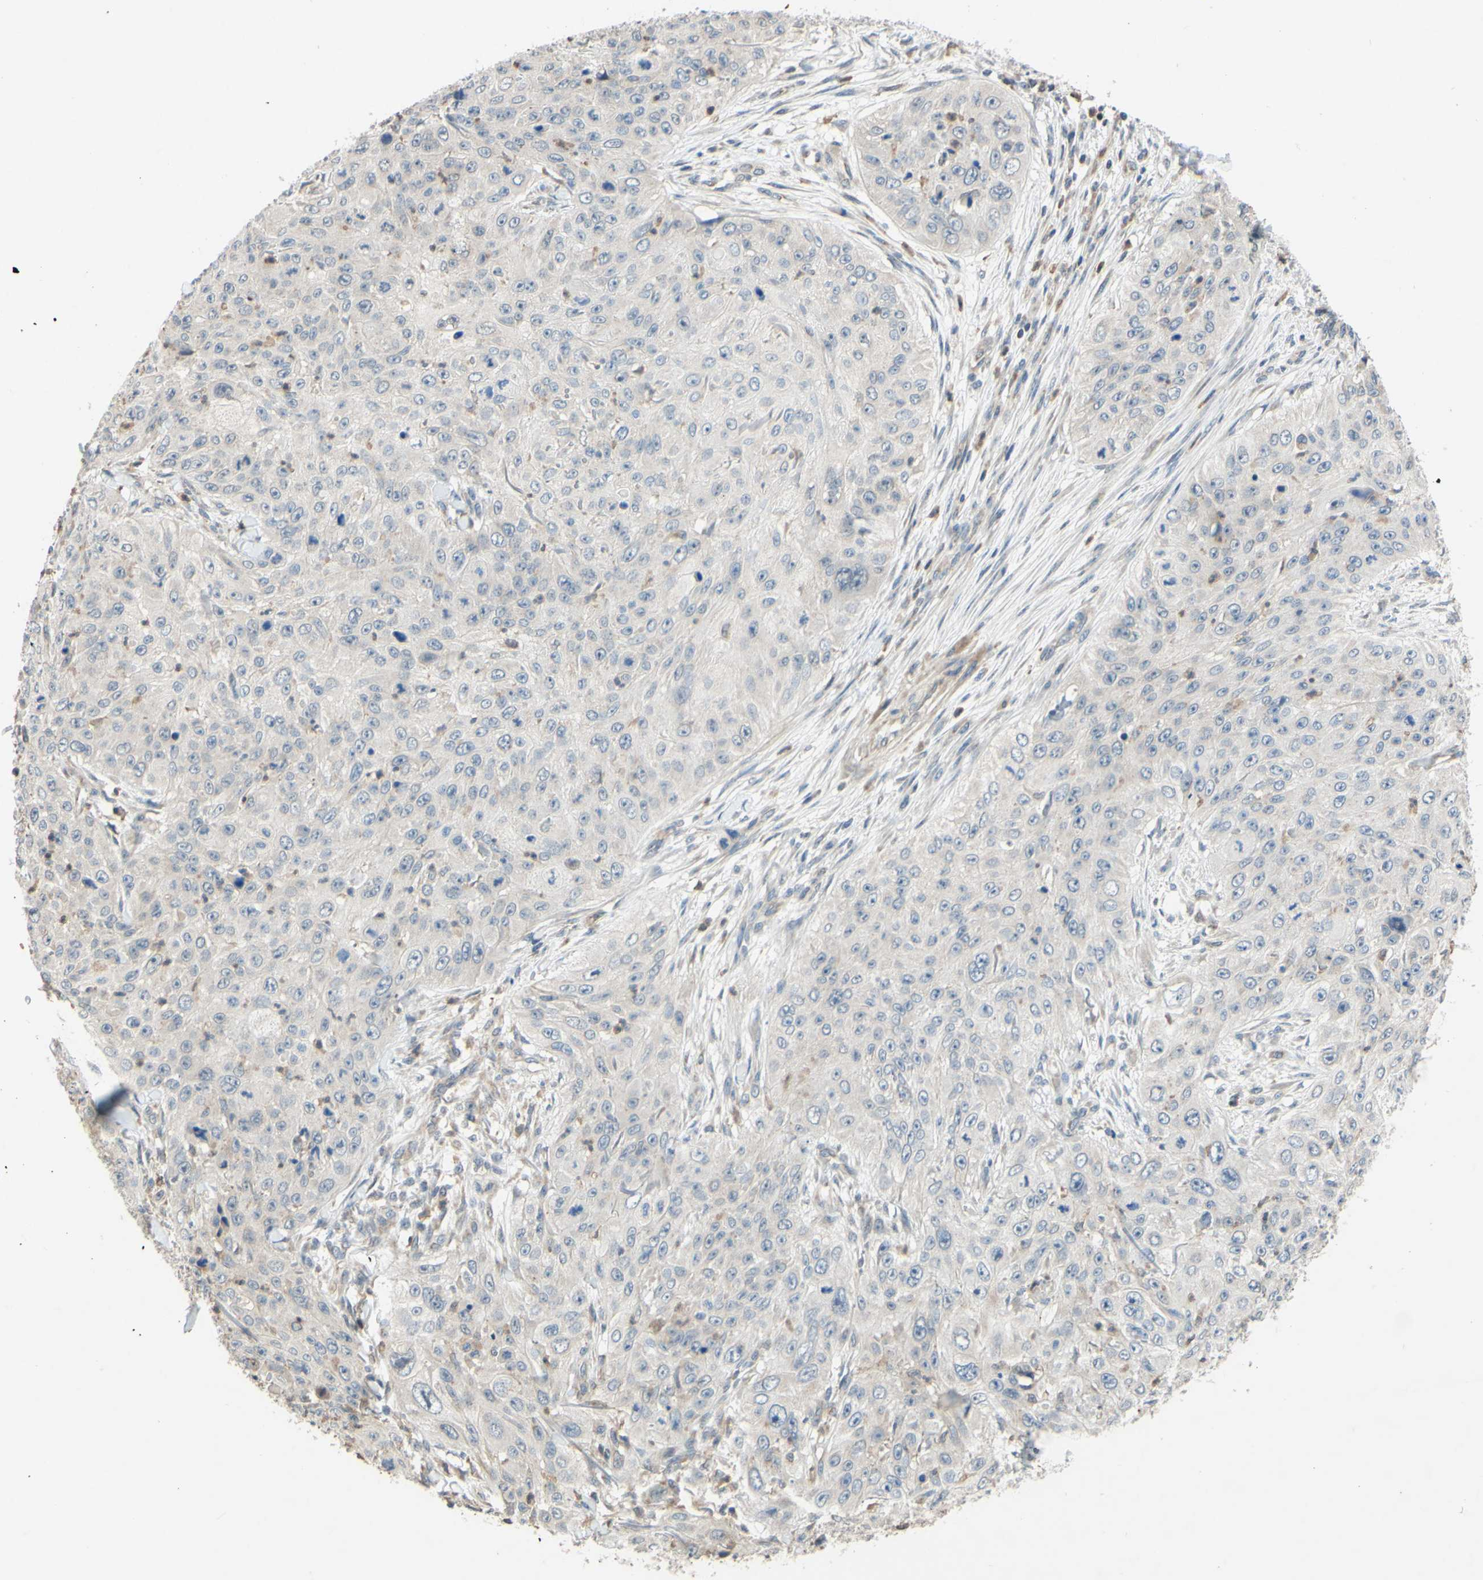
{"staining": {"intensity": "weak", "quantity": "<25%", "location": "cytoplasmic/membranous"}, "tissue": "skin cancer", "cell_type": "Tumor cells", "image_type": "cancer", "snomed": [{"axis": "morphology", "description": "Squamous cell carcinoma, NOS"}, {"axis": "topography", "description": "Skin"}], "caption": "Immunohistochemistry histopathology image of neoplastic tissue: human squamous cell carcinoma (skin) stained with DAB (3,3'-diaminobenzidine) displays no significant protein expression in tumor cells. (Stains: DAB IHC with hematoxylin counter stain, Microscopy: brightfield microscopy at high magnification).", "gene": "GATA1", "patient": {"sex": "female", "age": 80}}